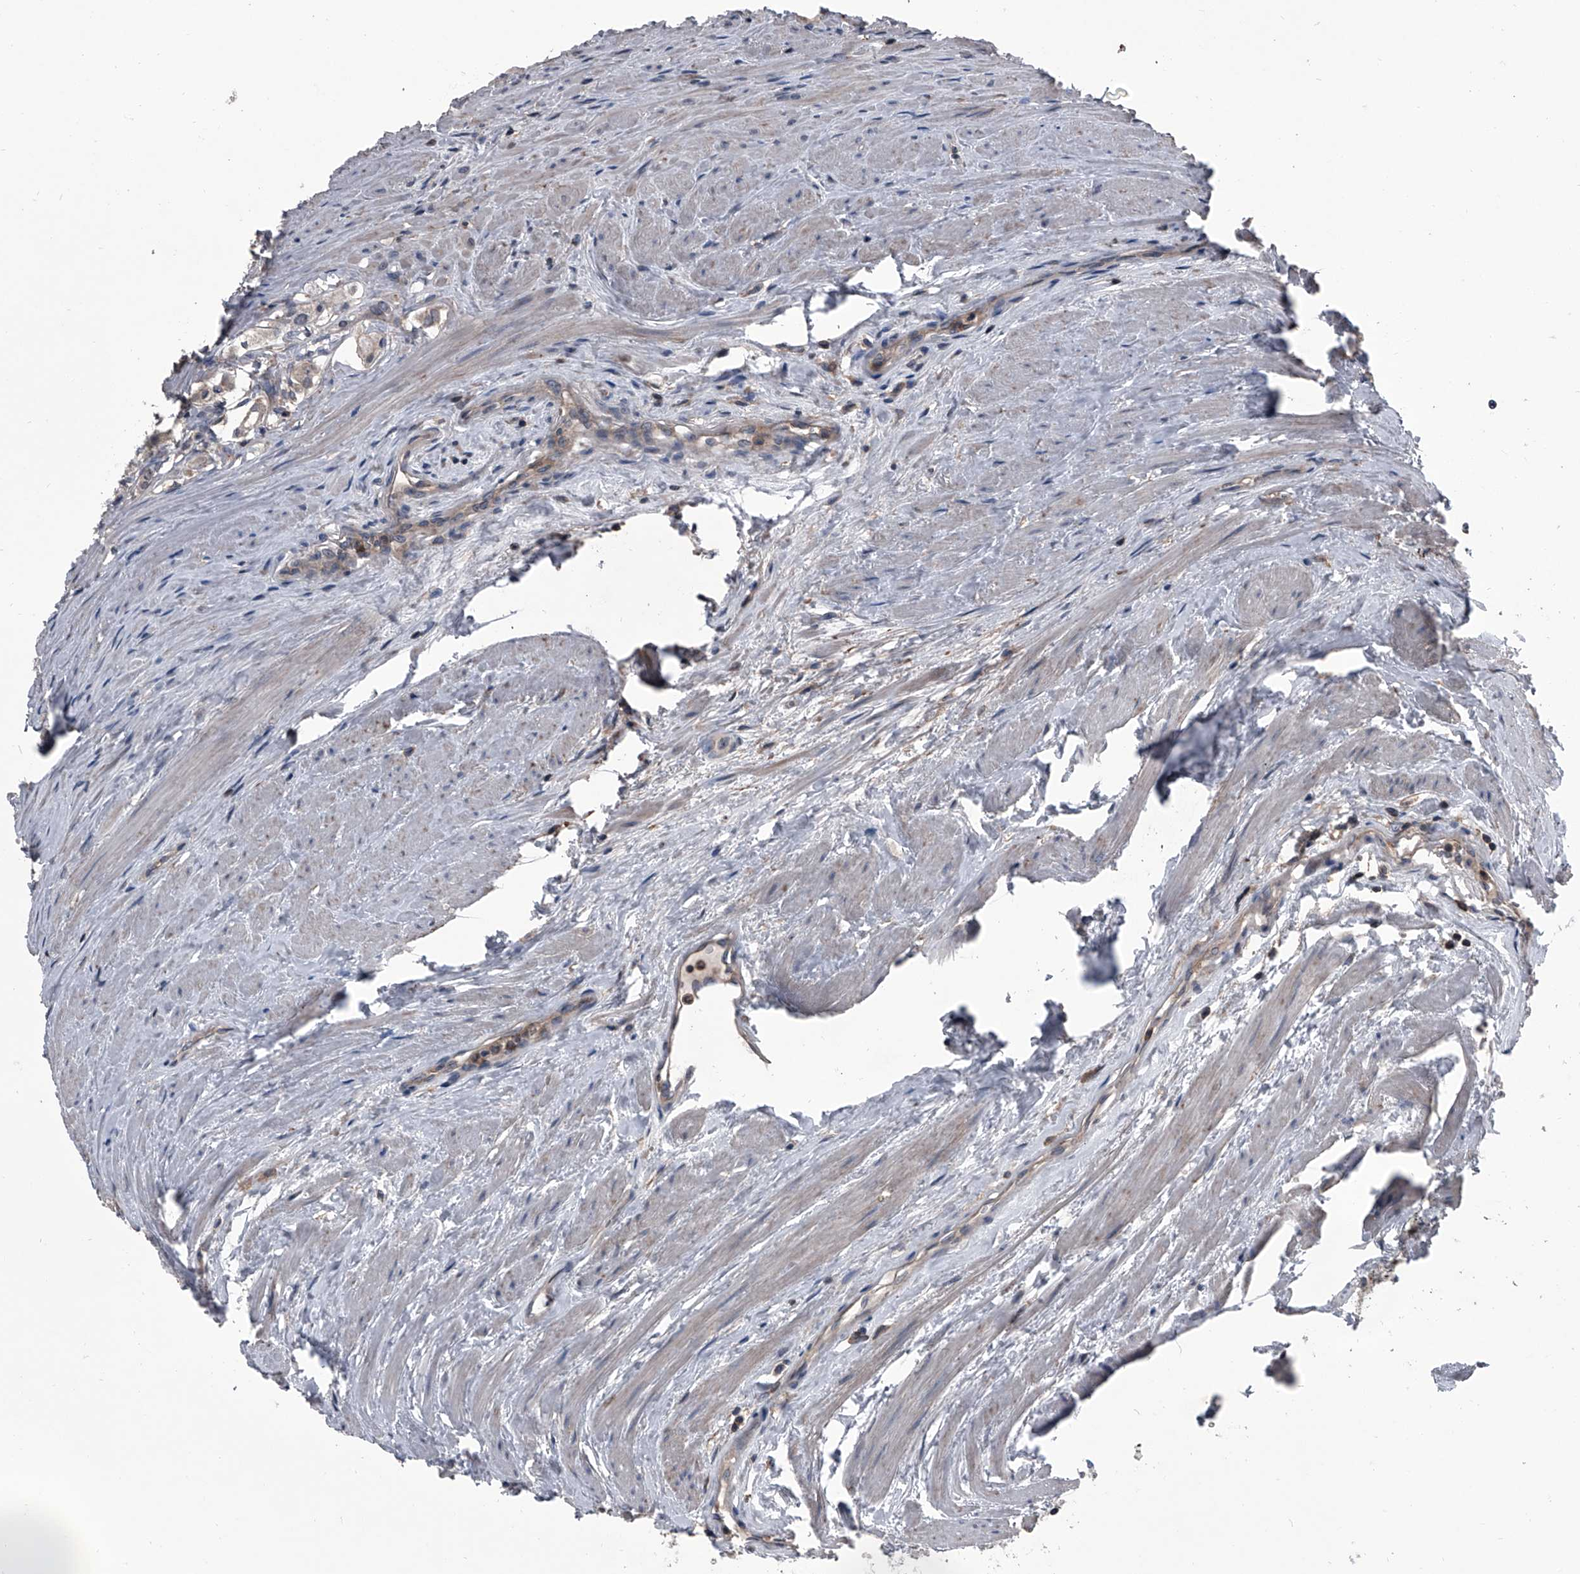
{"staining": {"intensity": "weak", "quantity": "<25%", "location": "cytoplasmic/membranous"}, "tissue": "prostate cancer", "cell_type": "Tumor cells", "image_type": "cancer", "snomed": [{"axis": "morphology", "description": "Adenocarcinoma, High grade"}, {"axis": "topography", "description": "Prostate"}], "caption": "Prostate cancer stained for a protein using IHC demonstrates no positivity tumor cells.", "gene": "PIP5K1A", "patient": {"sex": "male", "age": 68}}